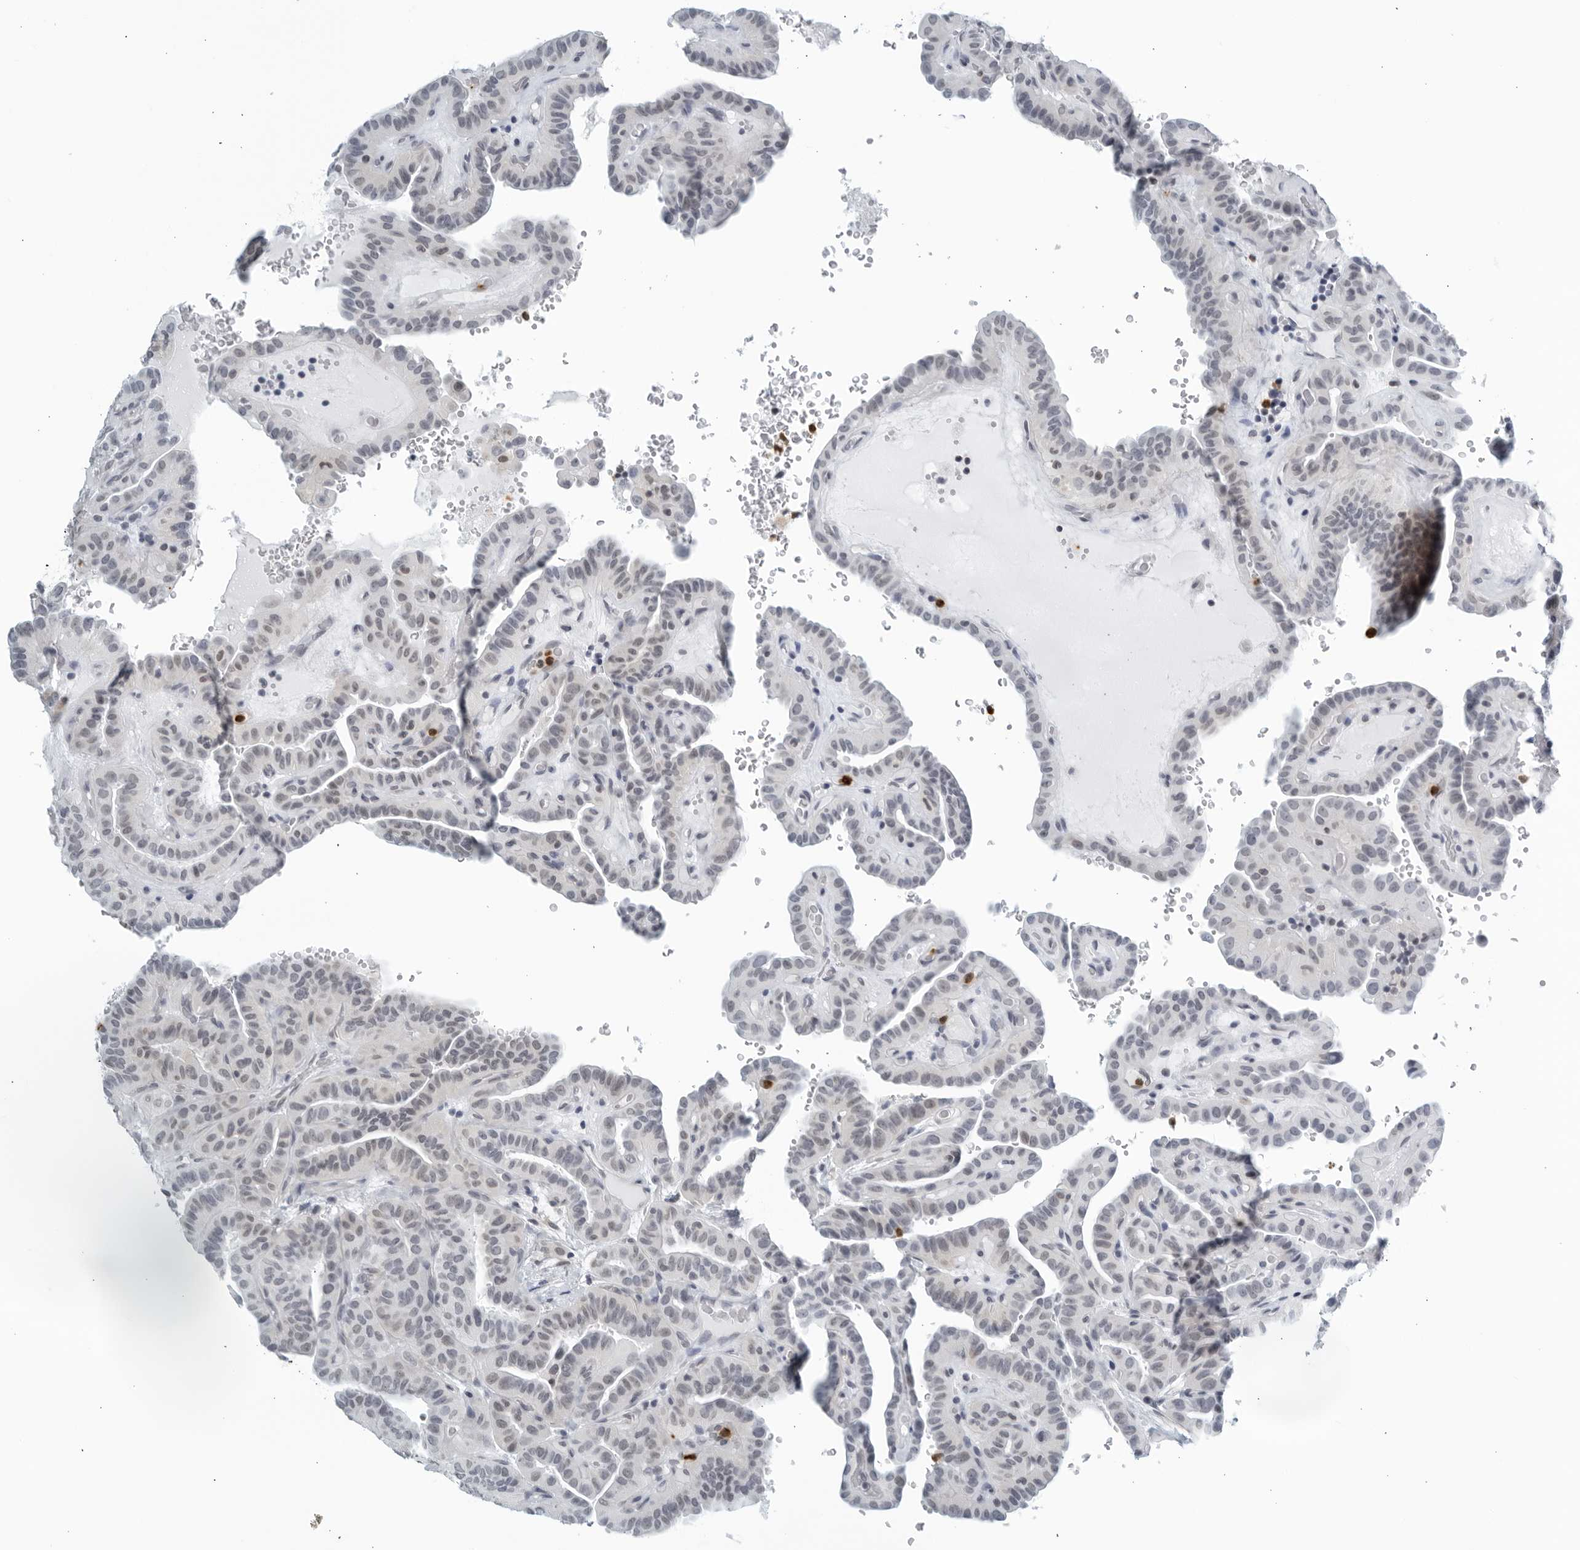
{"staining": {"intensity": "negative", "quantity": "none", "location": "none"}, "tissue": "thyroid cancer", "cell_type": "Tumor cells", "image_type": "cancer", "snomed": [{"axis": "morphology", "description": "Papillary adenocarcinoma, NOS"}, {"axis": "topography", "description": "Thyroid gland"}], "caption": "This photomicrograph is of thyroid cancer stained with IHC to label a protein in brown with the nuclei are counter-stained blue. There is no staining in tumor cells. (DAB (3,3'-diaminobenzidine) immunohistochemistry, high magnification).", "gene": "KLK7", "patient": {"sex": "male", "age": 77}}